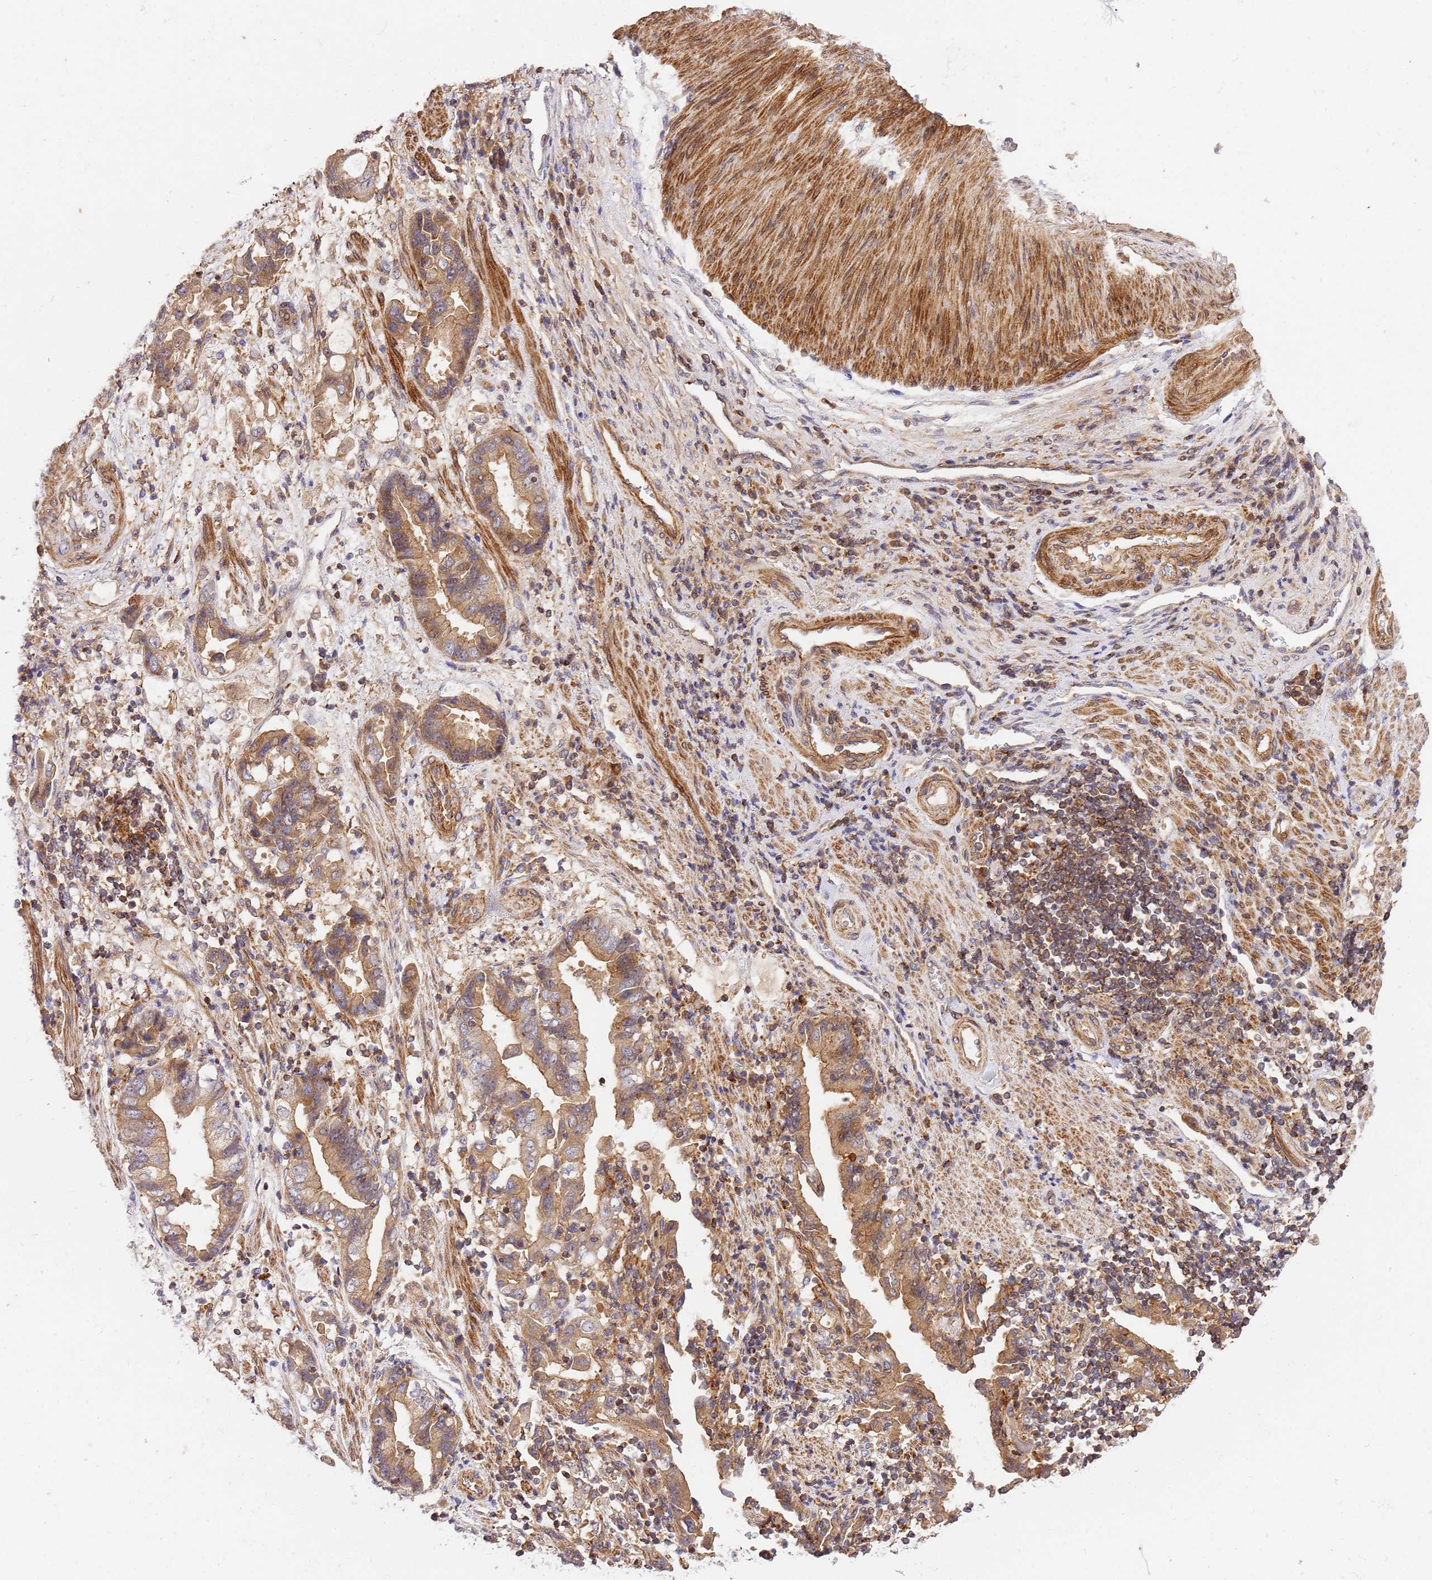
{"staining": {"intensity": "moderate", "quantity": ">75%", "location": "cytoplasmic/membranous"}, "tissue": "stomach cancer", "cell_type": "Tumor cells", "image_type": "cancer", "snomed": [{"axis": "morphology", "description": "Adenocarcinoma, NOS"}, {"axis": "topography", "description": "Stomach"}], "caption": "A high-resolution histopathology image shows immunohistochemistry (IHC) staining of stomach cancer (adenocarcinoma), which displays moderate cytoplasmic/membranous staining in approximately >75% of tumor cells.", "gene": "GAREM1", "patient": {"sex": "male", "age": 62}}